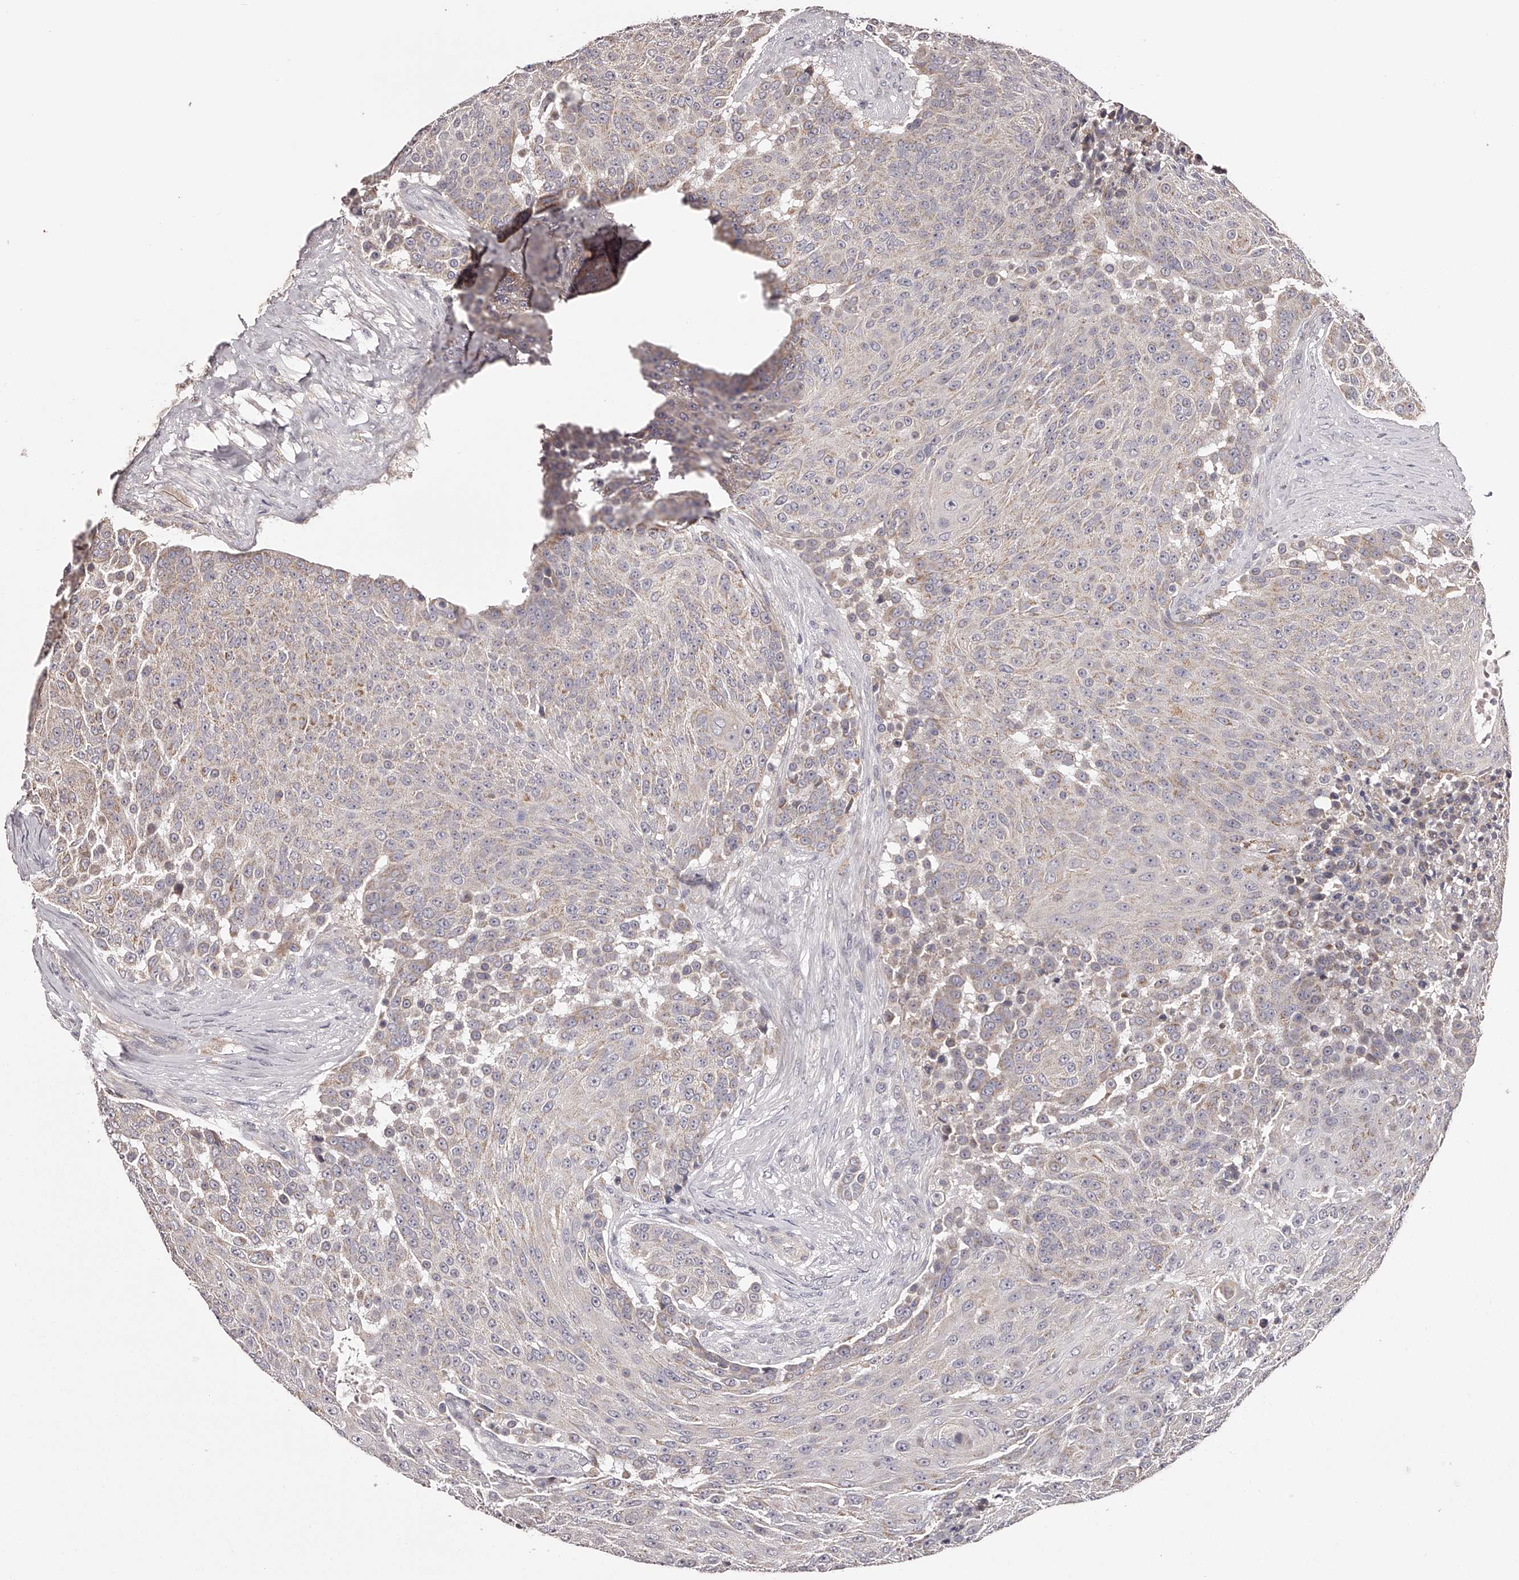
{"staining": {"intensity": "weak", "quantity": "25%-75%", "location": "cytoplasmic/membranous"}, "tissue": "urothelial cancer", "cell_type": "Tumor cells", "image_type": "cancer", "snomed": [{"axis": "morphology", "description": "Urothelial carcinoma, High grade"}, {"axis": "topography", "description": "Urinary bladder"}], "caption": "About 25%-75% of tumor cells in human urothelial cancer reveal weak cytoplasmic/membranous protein positivity as visualized by brown immunohistochemical staining.", "gene": "ODF2L", "patient": {"sex": "female", "age": 63}}